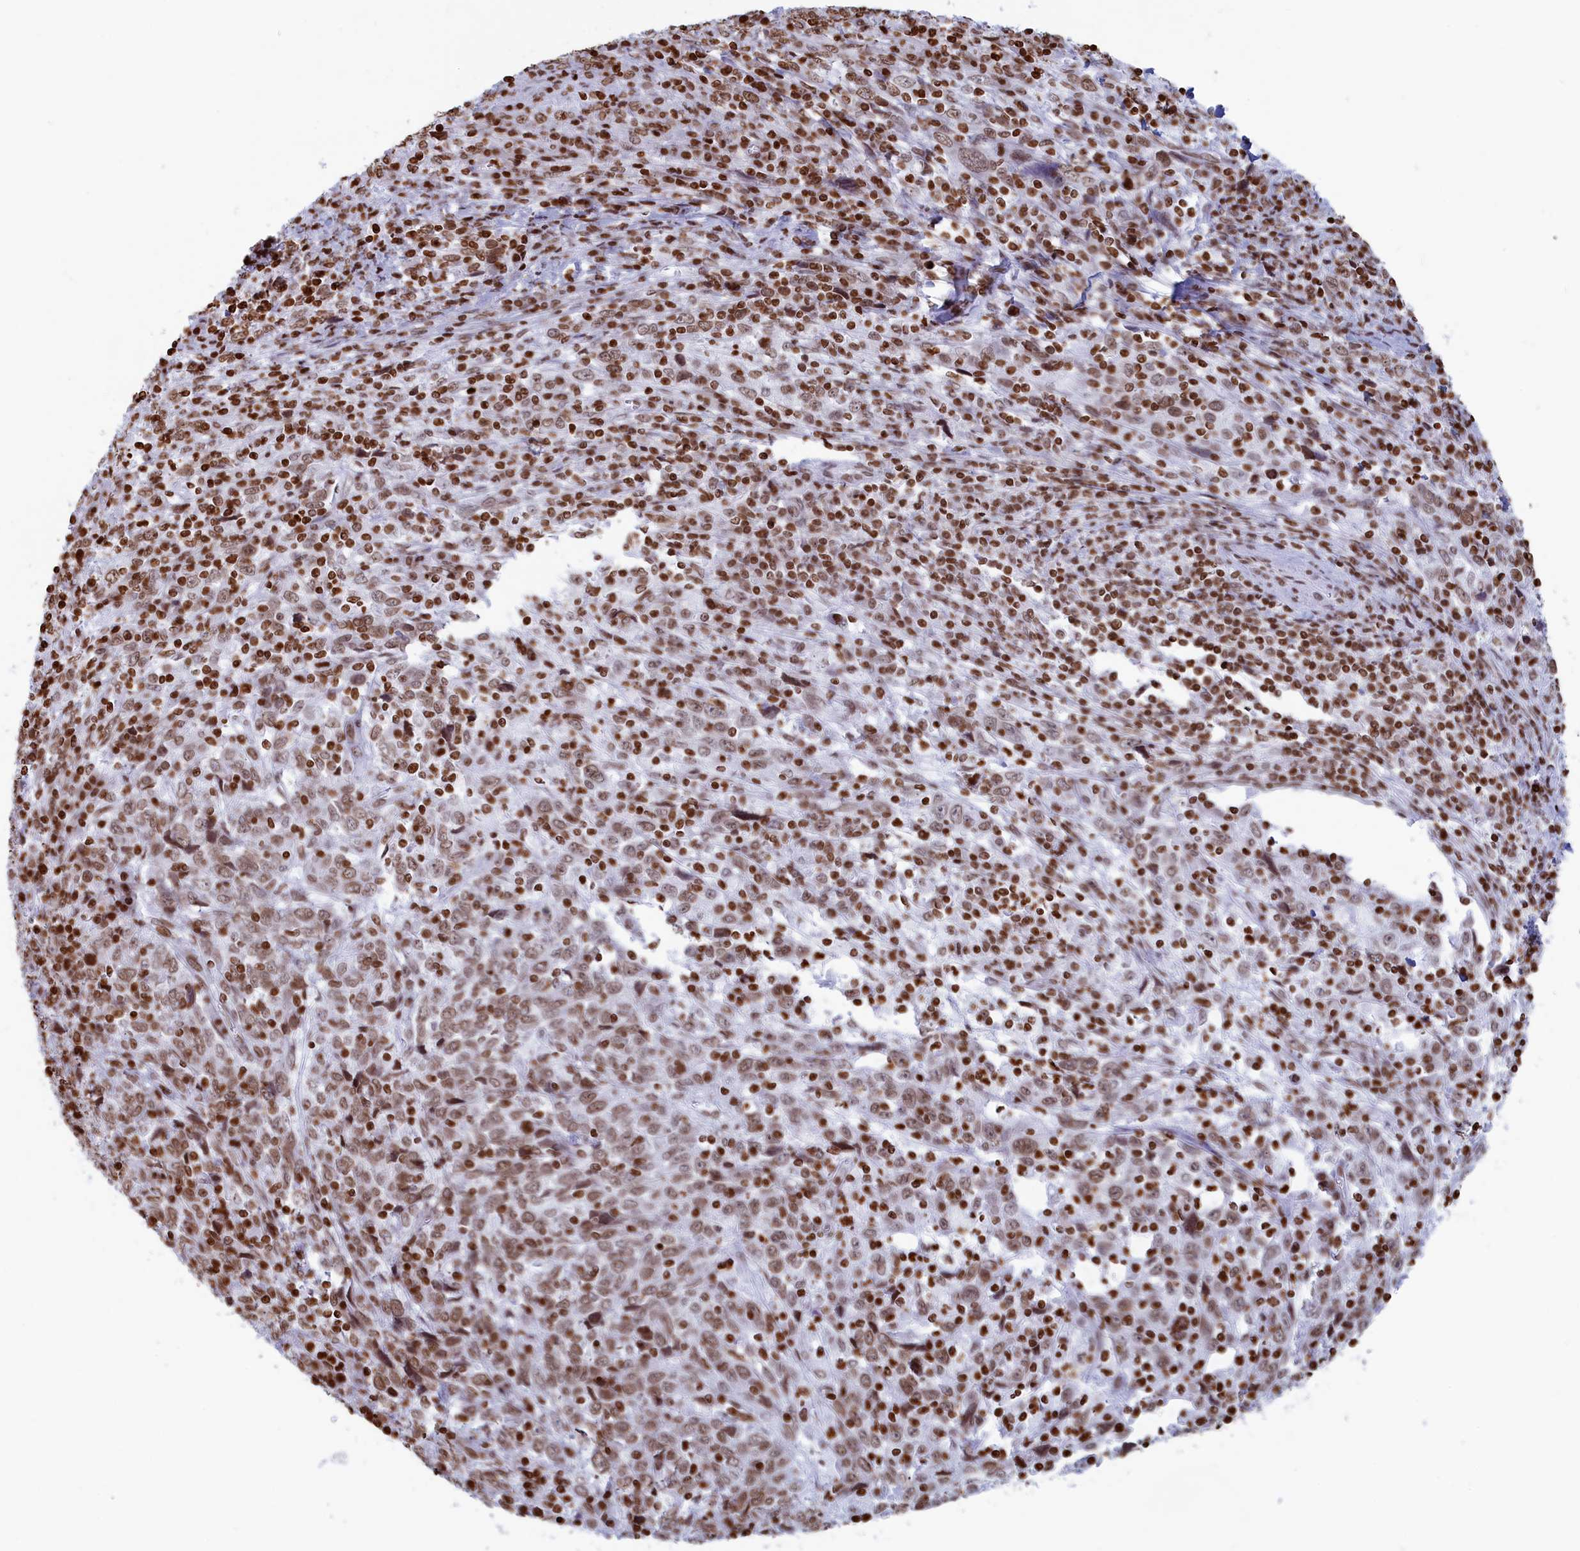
{"staining": {"intensity": "moderate", "quantity": ">75%", "location": "nuclear"}, "tissue": "cervical cancer", "cell_type": "Tumor cells", "image_type": "cancer", "snomed": [{"axis": "morphology", "description": "Squamous cell carcinoma, NOS"}, {"axis": "topography", "description": "Cervix"}], "caption": "A brown stain highlights moderate nuclear staining of a protein in cervical squamous cell carcinoma tumor cells. (DAB IHC, brown staining for protein, blue staining for nuclei).", "gene": "APOBEC3A", "patient": {"sex": "female", "age": 46}}